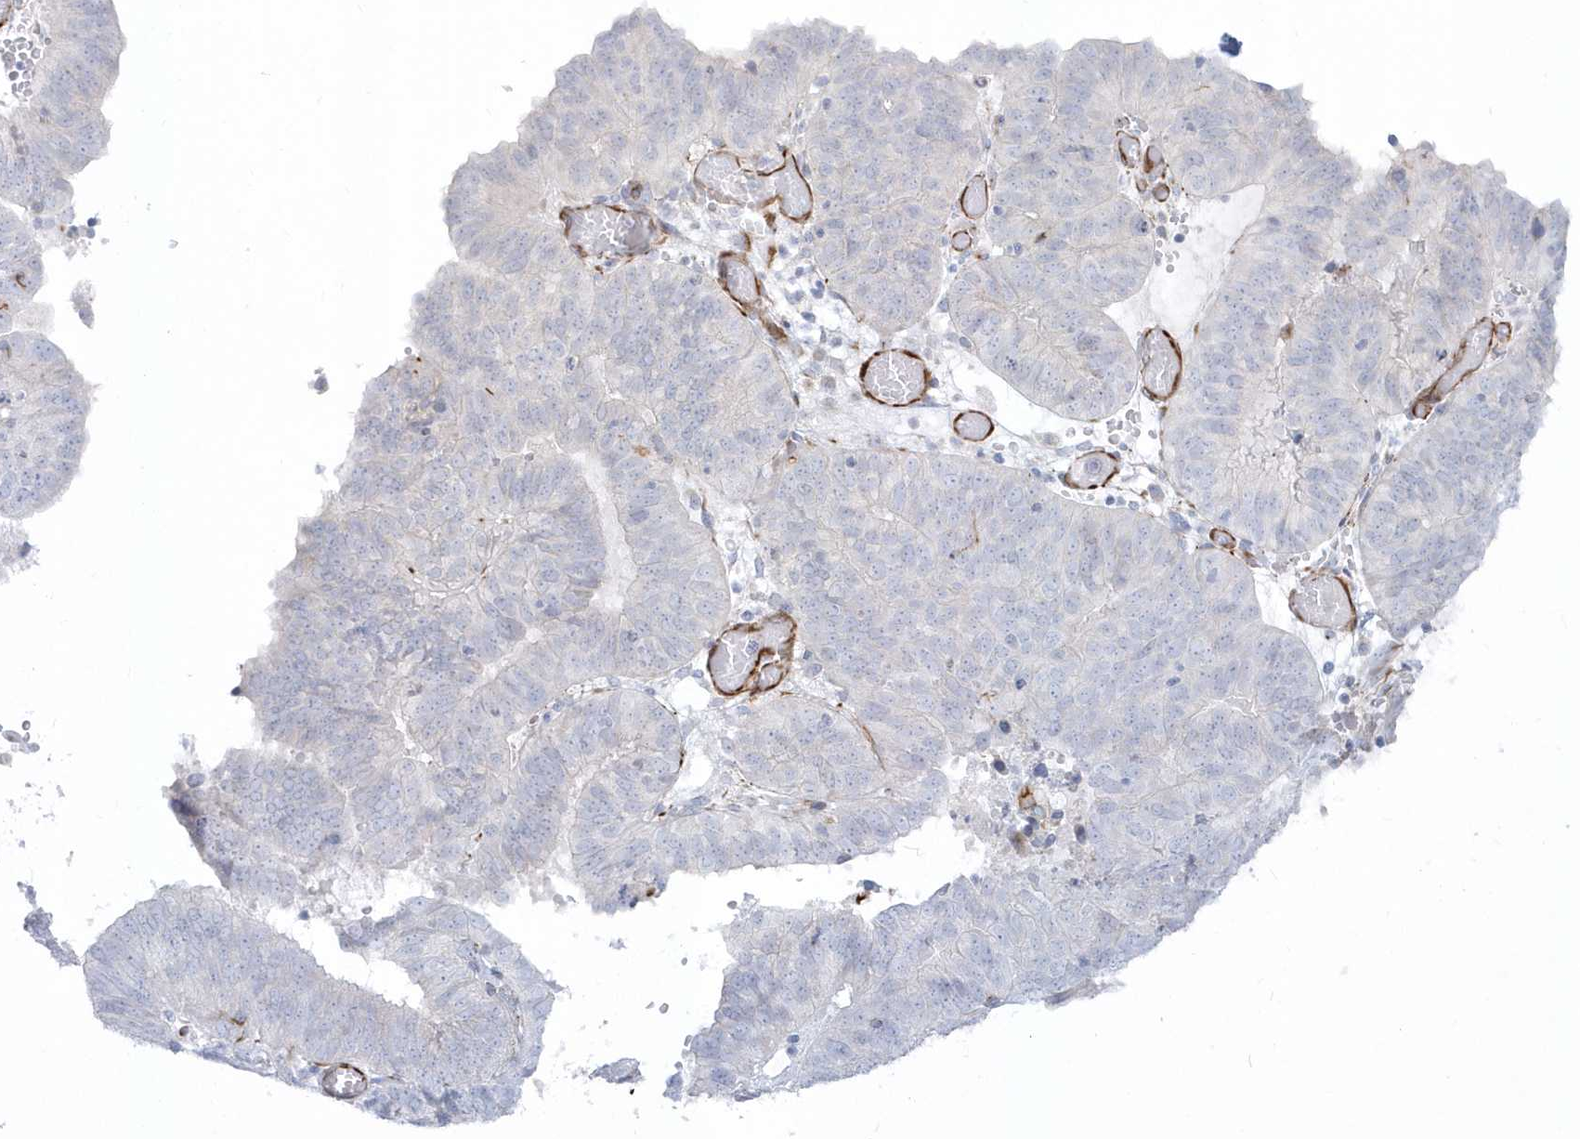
{"staining": {"intensity": "negative", "quantity": "none", "location": "none"}, "tissue": "endometrial cancer", "cell_type": "Tumor cells", "image_type": "cancer", "snomed": [{"axis": "morphology", "description": "Adenocarcinoma, NOS"}, {"axis": "topography", "description": "Uterus"}], "caption": "Immunohistochemical staining of human endometrial cancer (adenocarcinoma) shows no significant positivity in tumor cells. (Stains: DAB (3,3'-diaminobenzidine) immunohistochemistry (IHC) with hematoxylin counter stain, Microscopy: brightfield microscopy at high magnification).", "gene": "PPIL6", "patient": {"sex": "female", "age": 77}}